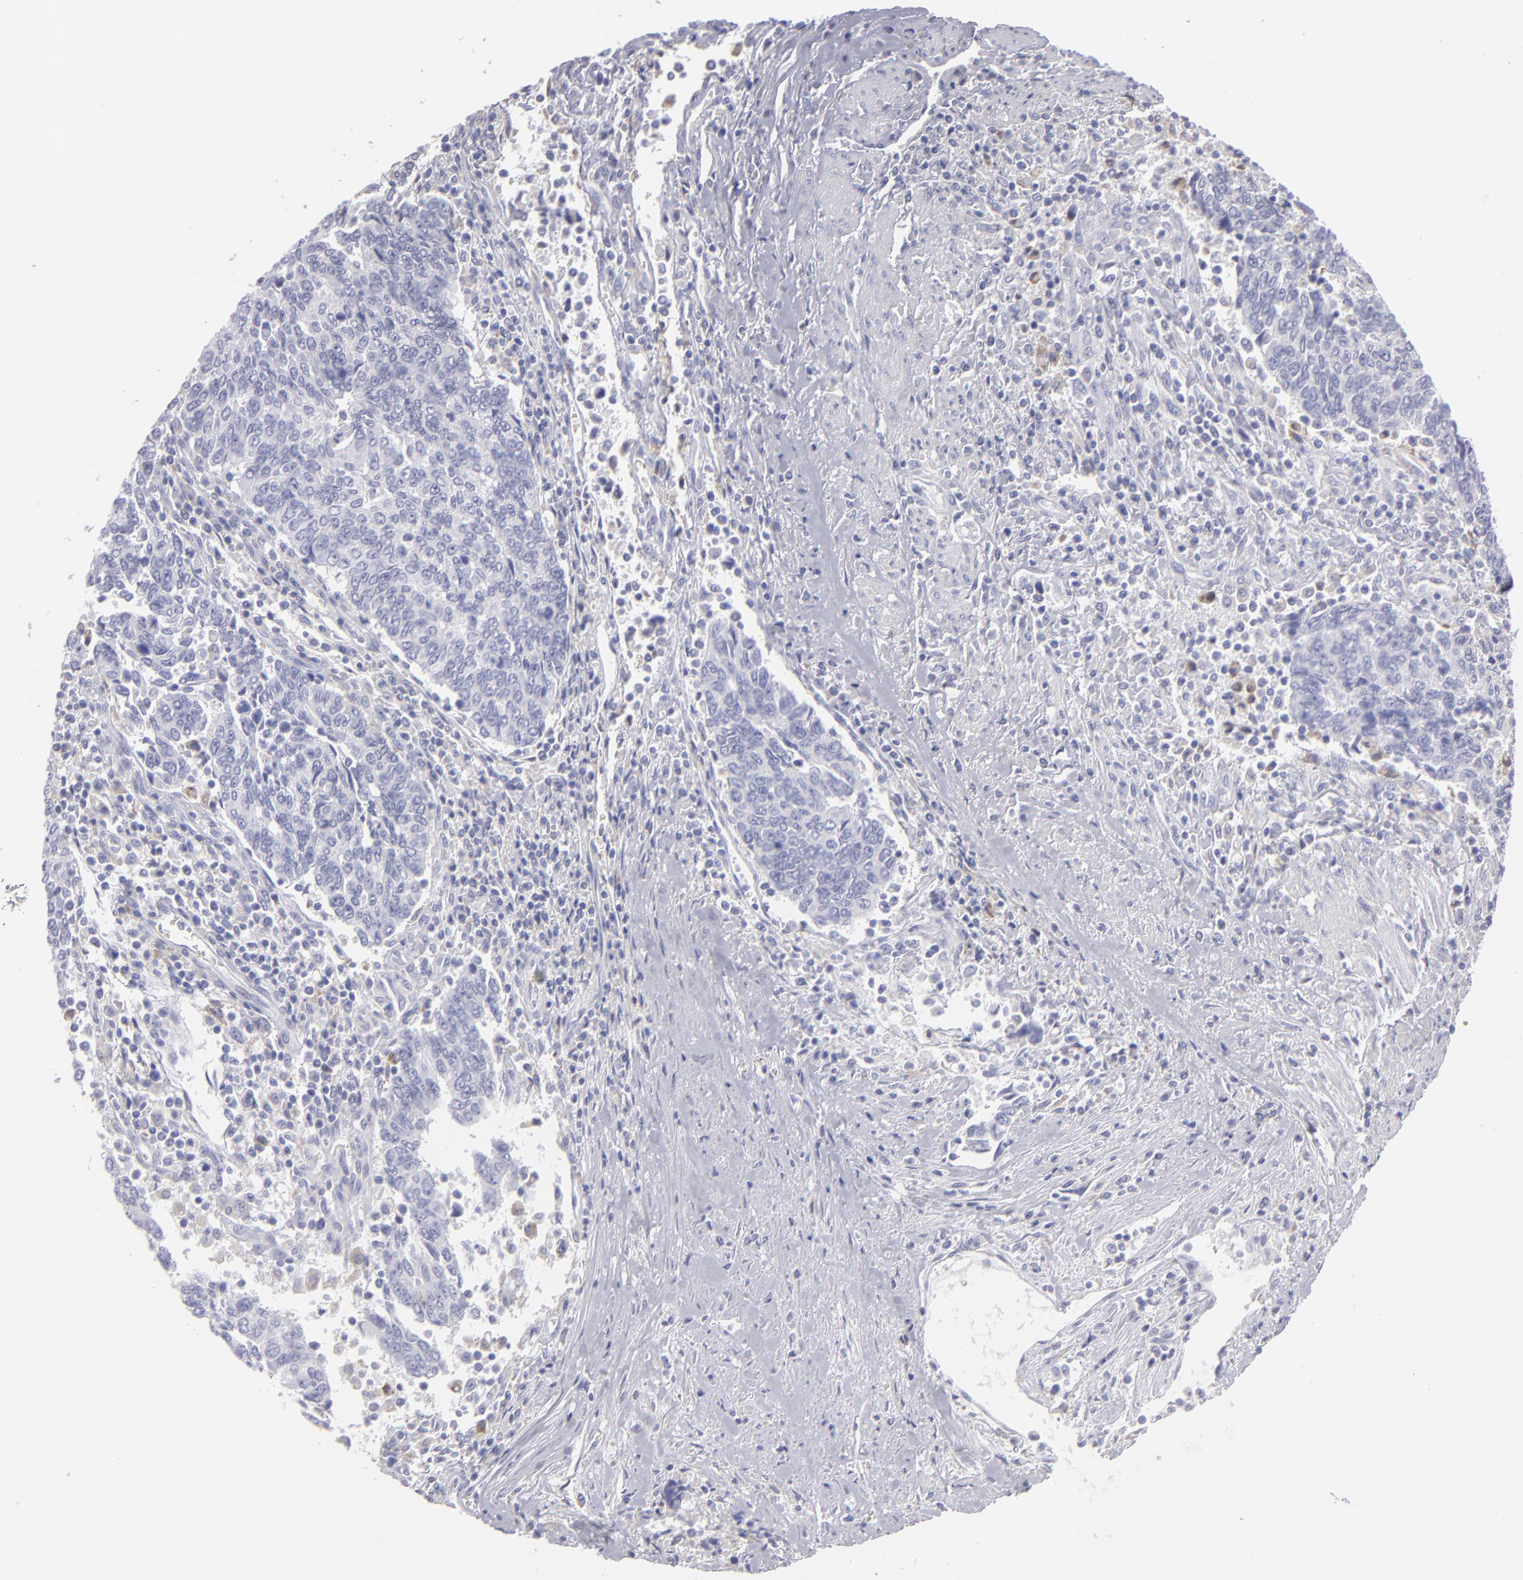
{"staining": {"intensity": "negative", "quantity": "none", "location": "none"}, "tissue": "urothelial cancer", "cell_type": "Tumor cells", "image_type": "cancer", "snomed": [{"axis": "morphology", "description": "Urothelial carcinoma, High grade"}, {"axis": "topography", "description": "Urinary bladder"}], "caption": "Immunohistochemical staining of human urothelial carcinoma (high-grade) exhibits no significant expression in tumor cells.", "gene": "CALR", "patient": {"sex": "male", "age": 86}}